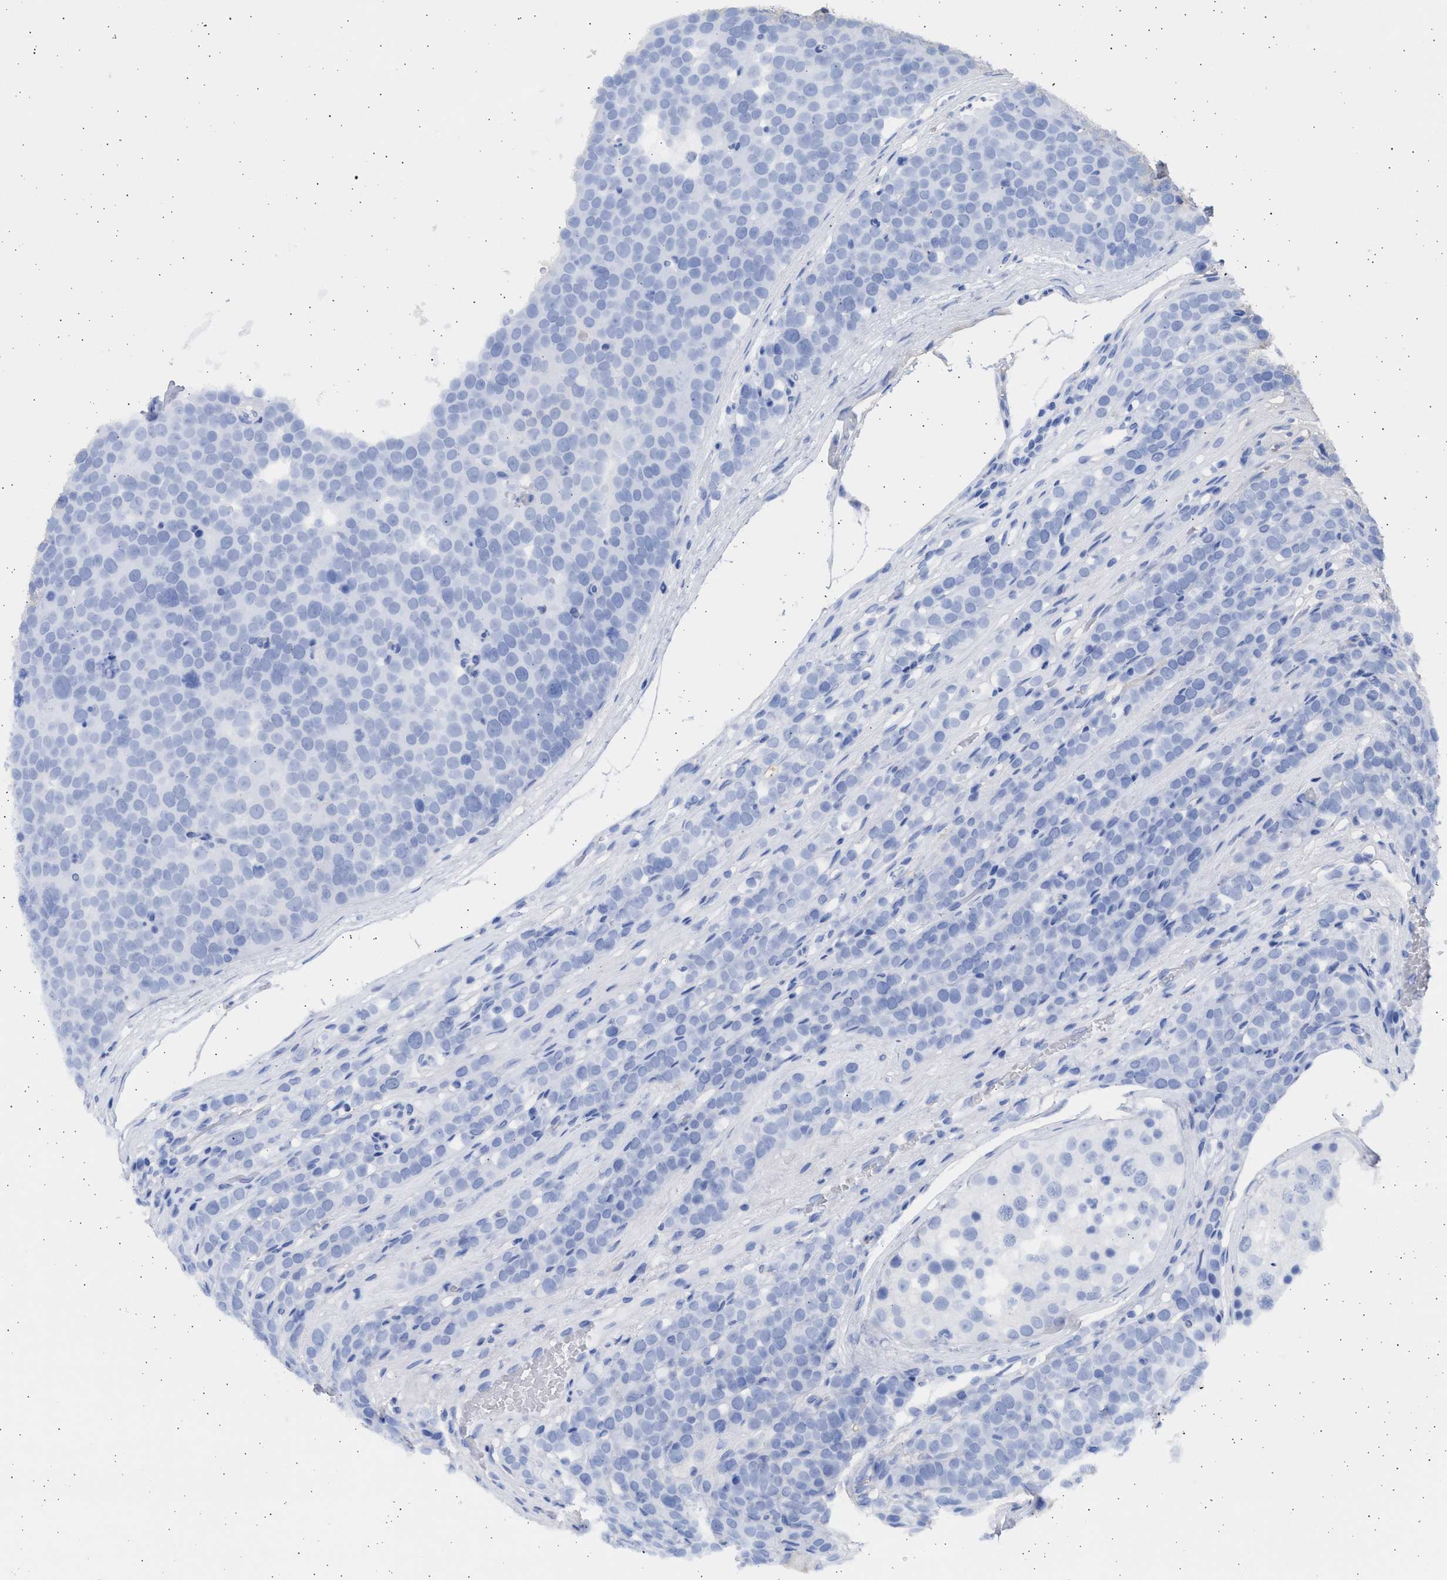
{"staining": {"intensity": "negative", "quantity": "none", "location": "none"}, "tissue": "testis cancer", "cell_type": "Tumor cells", "image_type": "cancer", "snomed": [{"axis": "morphology", "description": "Seminoma, NOS"}, {"axis": "topography", "description": "Testis"}], "caption": "An image of testis cancer stained for a protein displays no brown staining in tumor cells. Brightfield microscopy of immunohistochemistry (IHC) stained with DAB (brown) and hematoxylin (blue), captured at high magnification.", "gene": "ALDOC", "patient": {"sex": "male", "age": 71}}